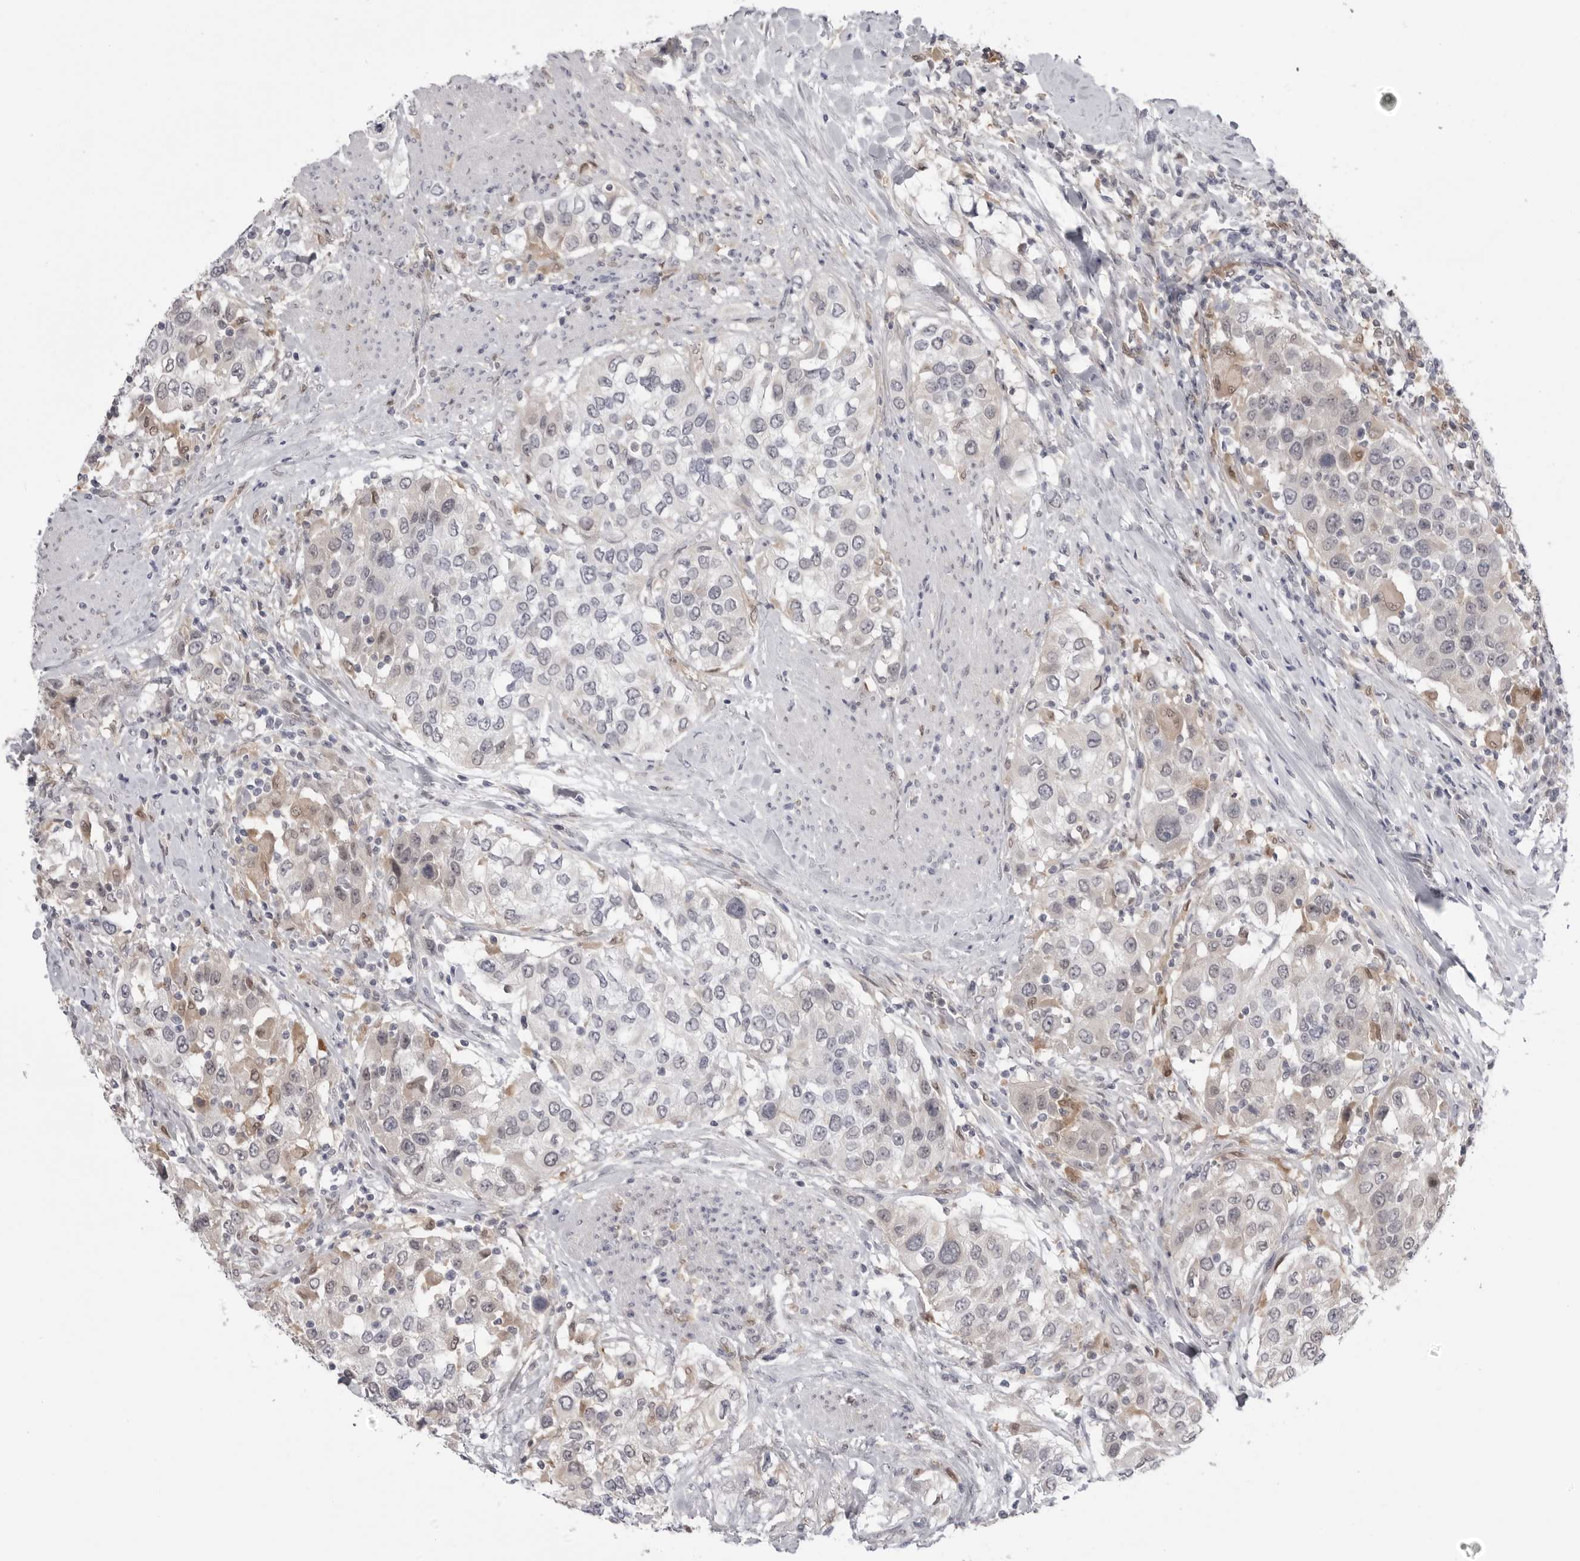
{"staining": {"intensity": "weak", "quantity": "<25%", "location": "cytoplasmic/membranous,nuclear"}, "tissue": "urothelial cancer", "cell_type": "Tumor cells", "image_type": "cancer", "snomed": [{"axis": "morphology", "description": "Urothelial carcinoma, High grade"}, {"axis": "topography", "description": "Urinary bladder"}], "caption": "The immunohistochemistry image has no significant expression in tumor cells of urothelial cancer tissue.", "gene": "PNPO", "patient": {"sex": "female", "age": 80}}